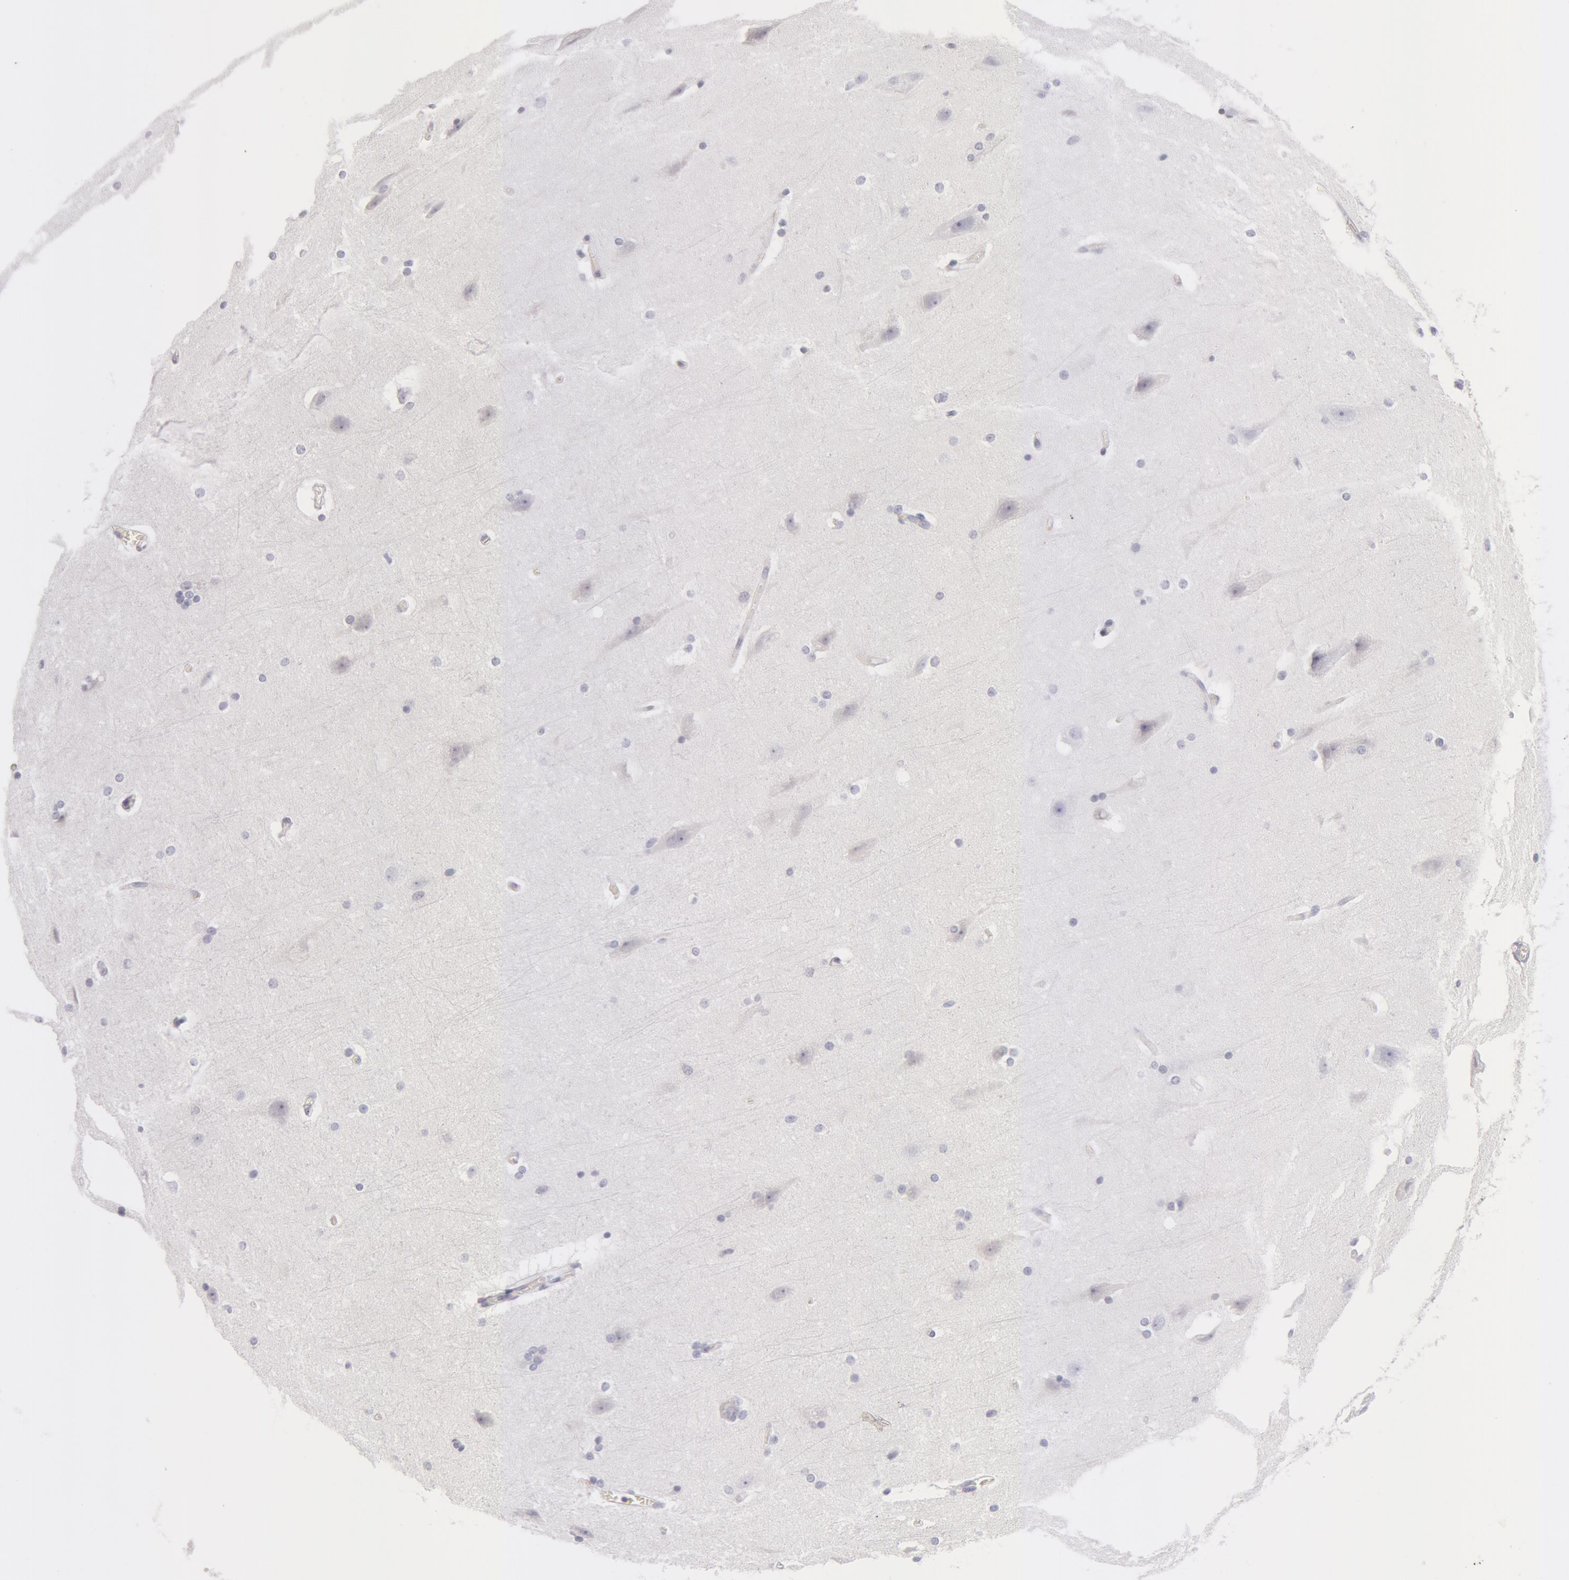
{"staining": {"intensity": "negative", "quantity": "none", "location": "none"}, "tissue": "cerebral cortex", "cell_type": "Endothelial cells", "image_type": "normal", "snomed": [{"axis": "morphology", "description": "Normal tissue, NOS"}, {"axis": "topography", "description": "Cerebral cortex"}, {"axis": "topography", "description": "Hippocampus"}], "caption": "Immunohistochemistry (IHC) photomicrograph of normal human cerebral cortex stained for a protein (brown), which displays no positivity in endothelial cells.", "gene": "AHSG", "patient": {"sex": "female", "age": 19}}